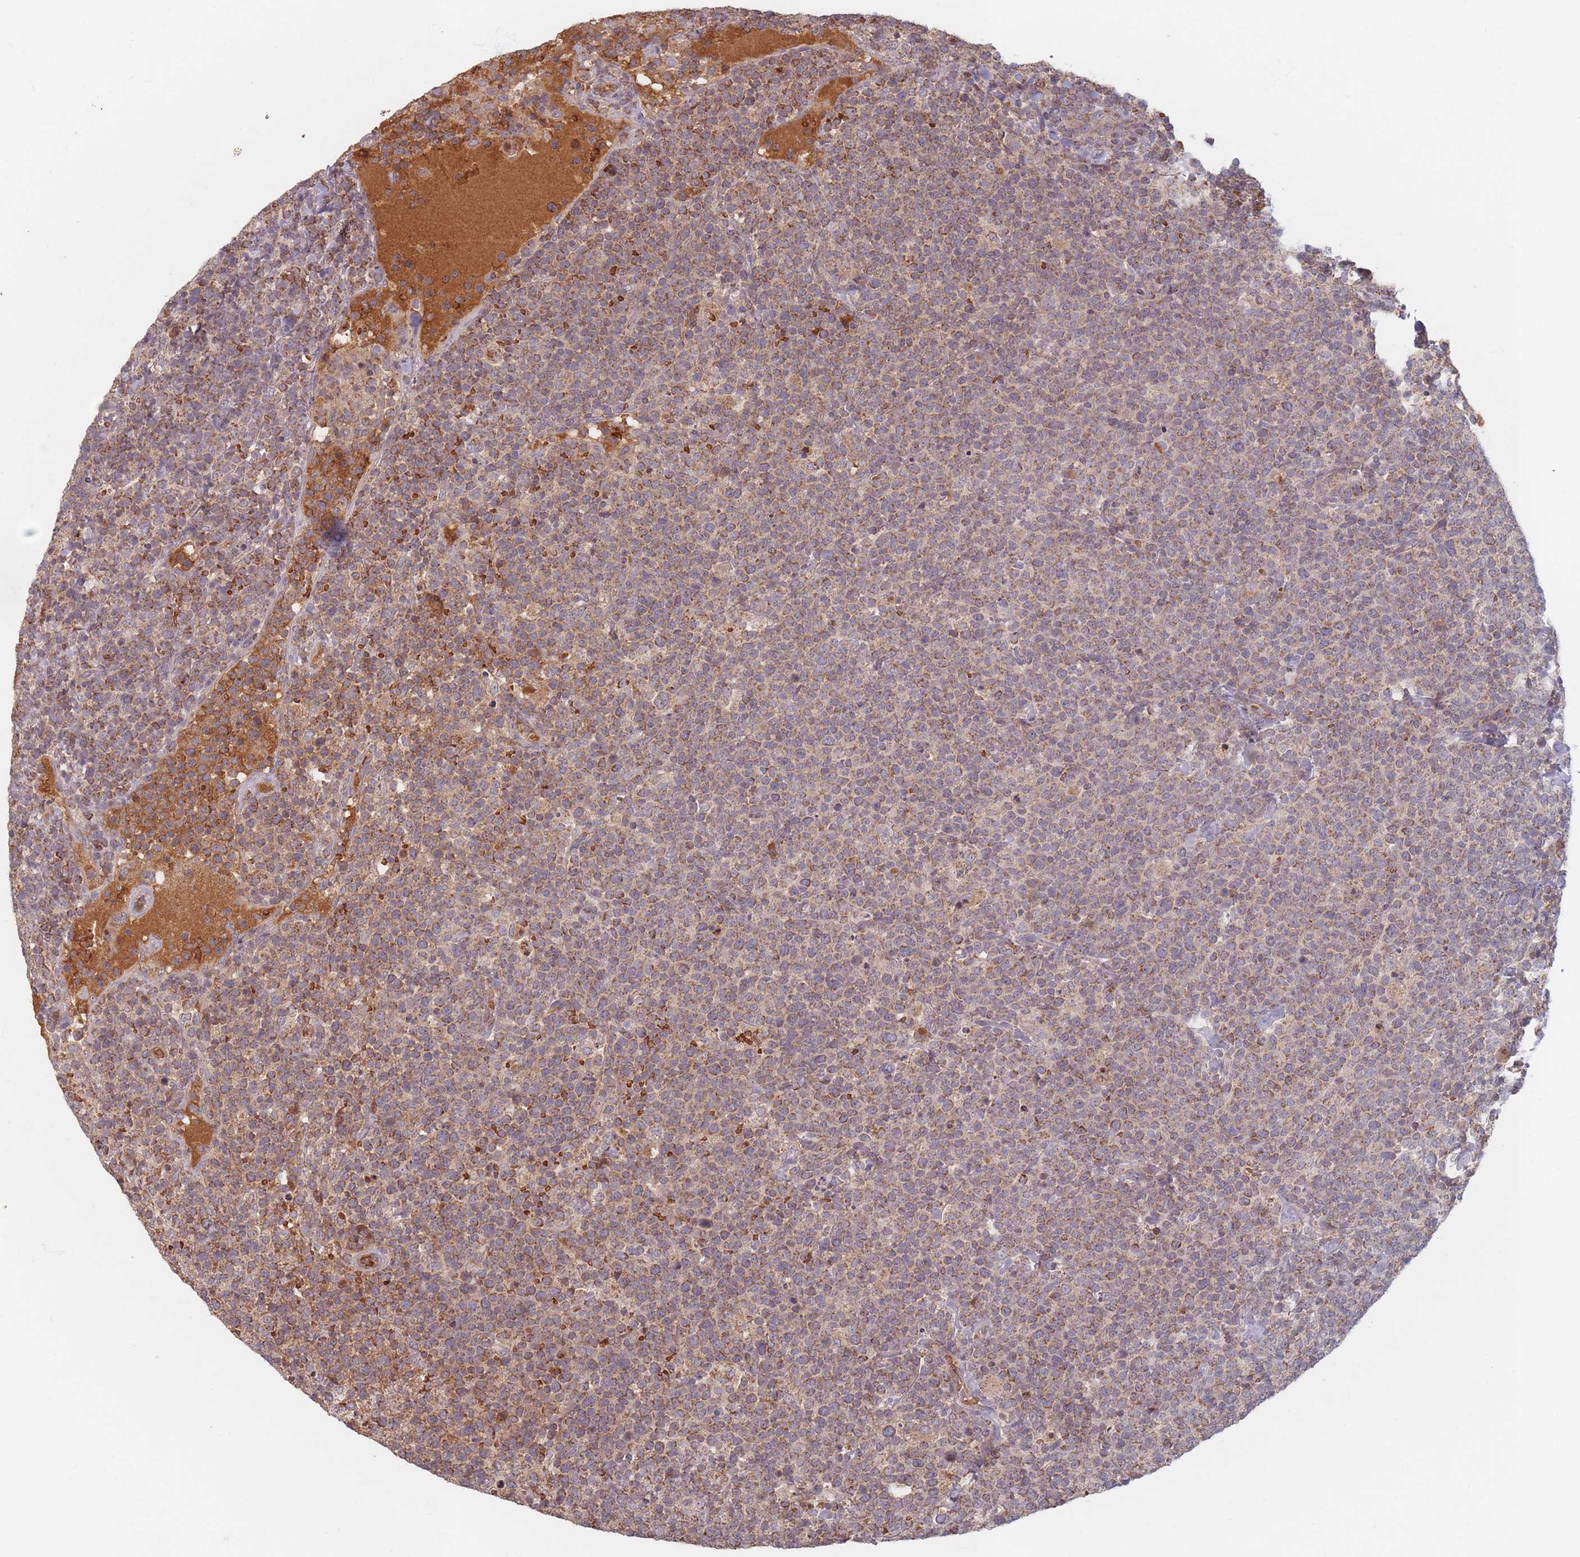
{"staining": {"intensity": "weak", "quantity": "25%-75%", "location": "cytoplasmic/membranous"}, "tissue": "lymphoma", "cell_type": "Tumor cells", "image_type": "cancer", "snomed": [{"axis": "morphology", "description": "Malignant lymphoma, non-Hodgkin's type, High grade"}, {"axis": "topography", "description": "Lymph node"}], "caption": "Protein staining shows weak cytoplasmic/membranous expression in about 25%-75% of tumor cells in malignant lymphoma, non-Hodgkin's type (high-grade).", "gene": "OR2M4", "patient": {"sex": "male", "age": 61}}